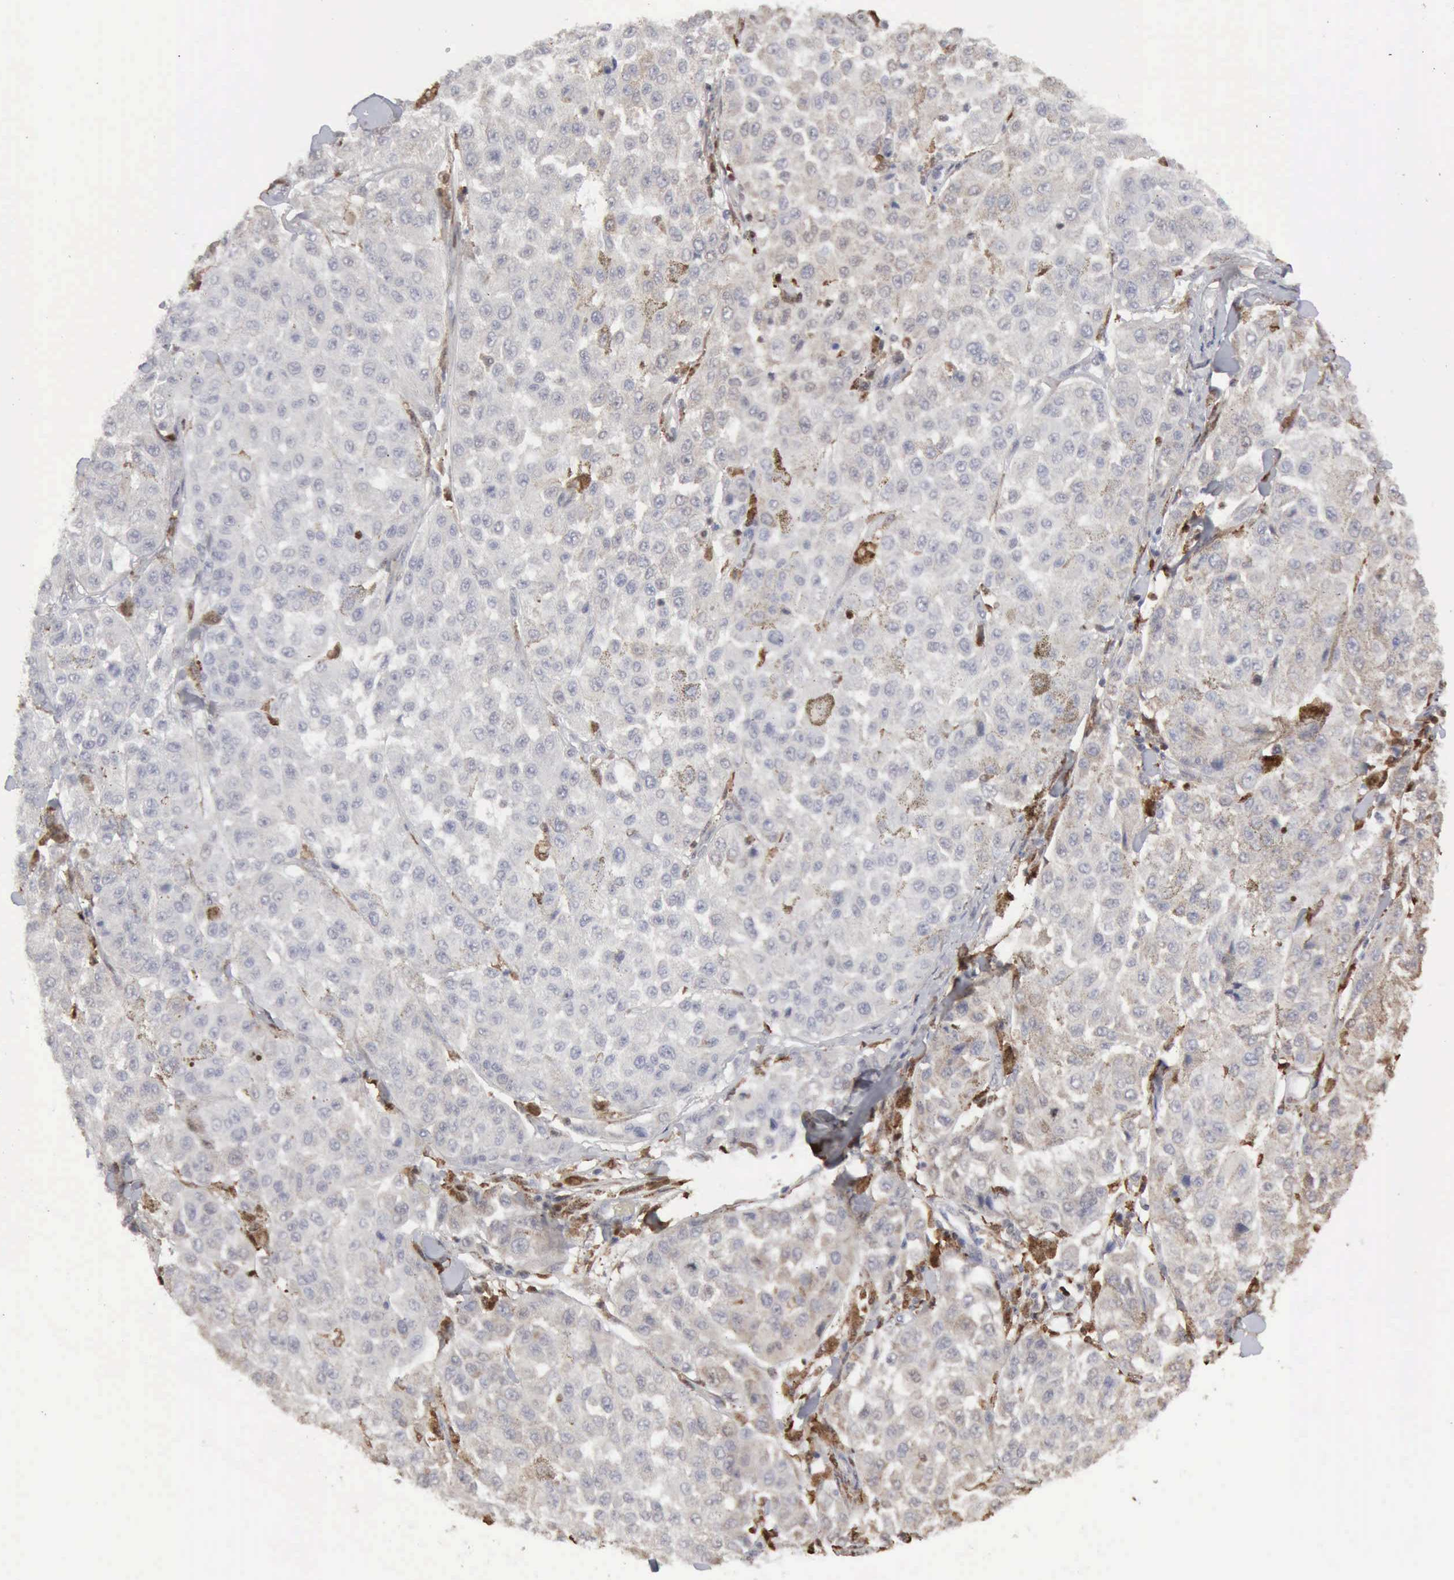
{"staining": {"intensity": "negative", "quantity": "none", "location": "none"}, "tissue": "melanoma", "cell_type": "Tumor cells", "image_type": "cancer", "snomed": [{"axis": "morphology", "description": "Malignant melanoma, NOS"}, {"axis": "topography", "description": "Skin"}], "caption": "Protein analysis of melanoma exhibits no significant positivity in tumor cells.", "gene": "STAT1", "patient": {"sex": "female", "age": 64}}